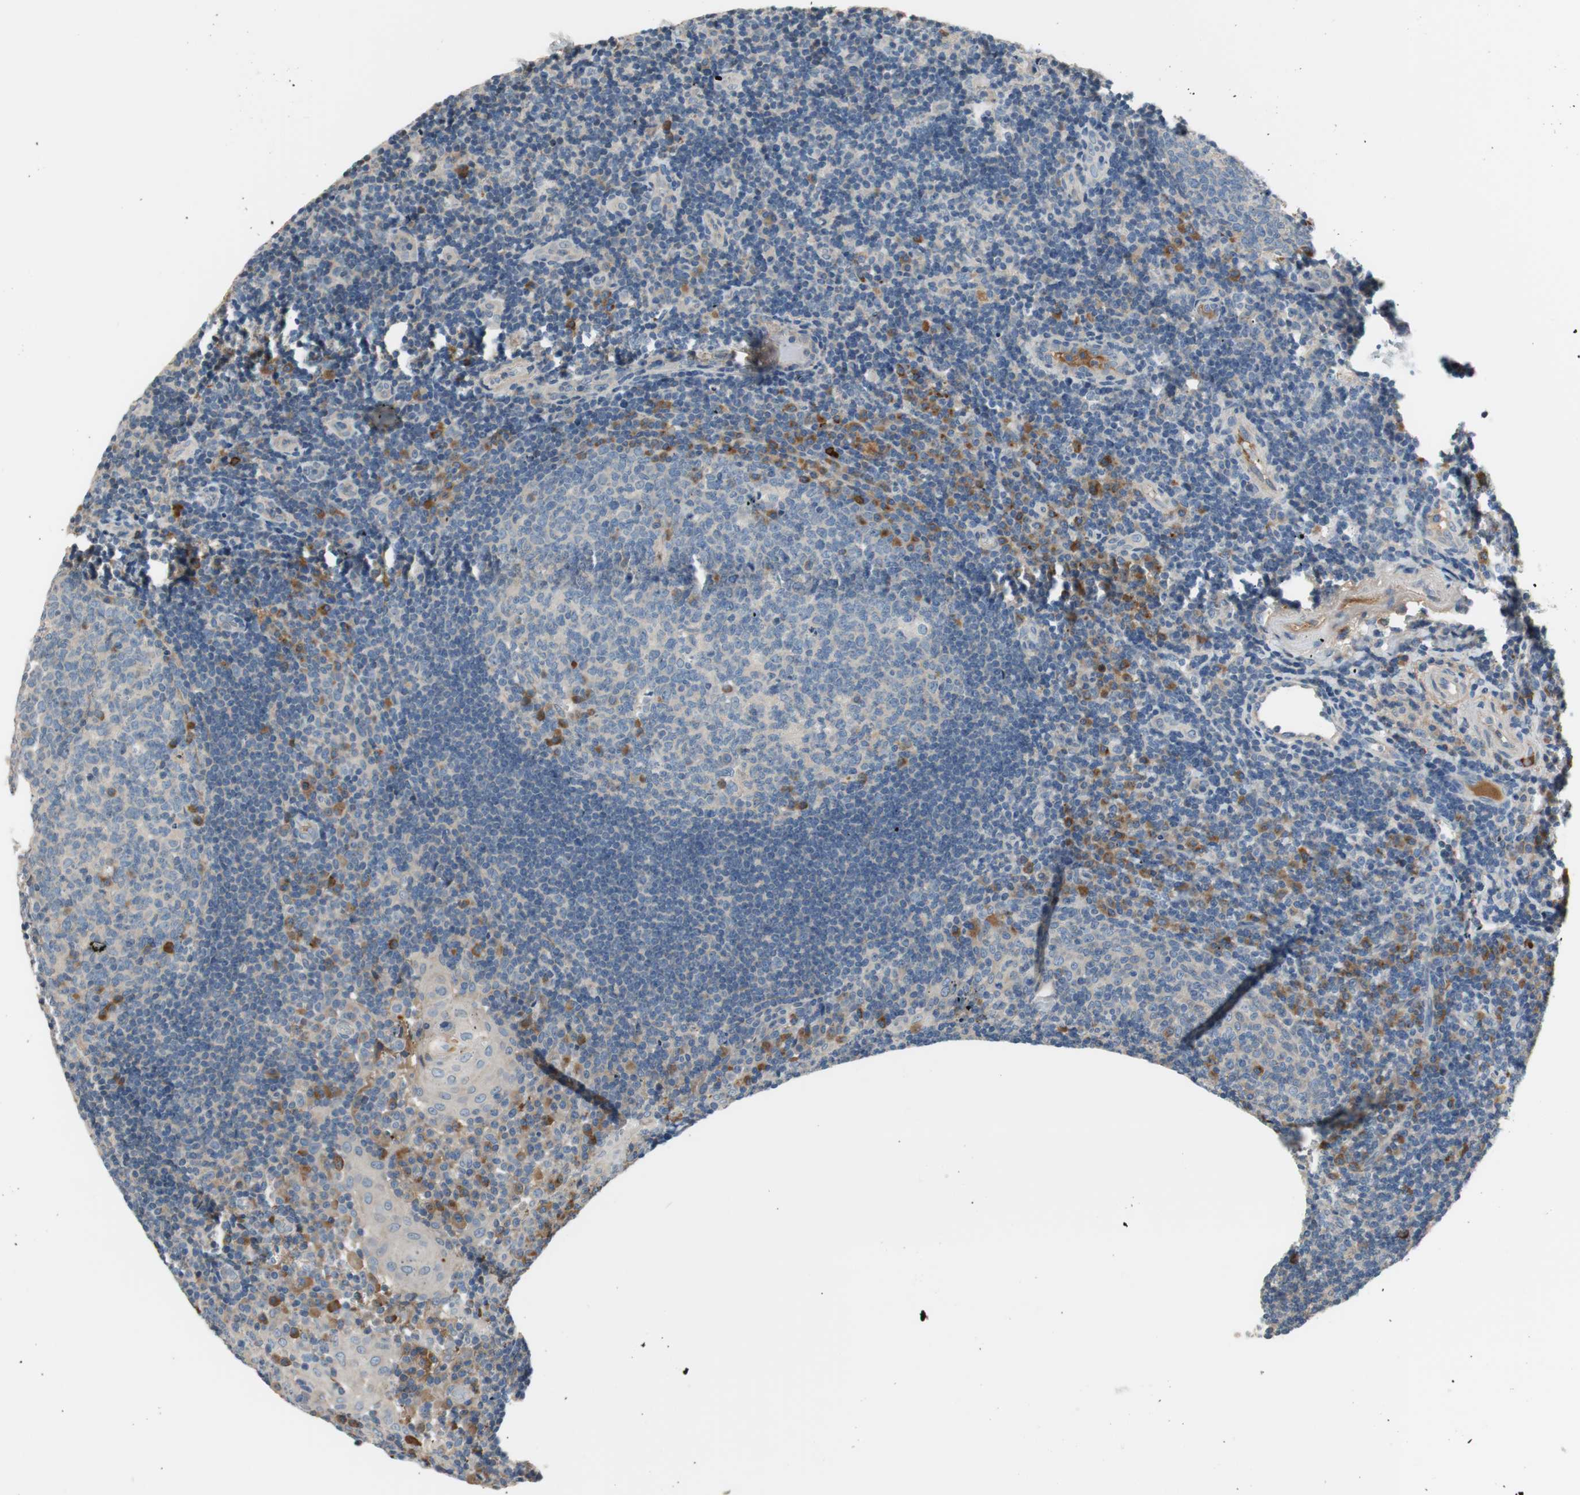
{"staining": {"intensity": "negative", "quantity": "none", "location": "none"}, "tissue": "tonsil", "cell_type": "Germinal center cells", "image_type": "normal", "snomed": [{"axis": "morphology", "description": "Normal tissue, NOS"}, {"axis": "topography", "description": "Tonsil"}], "caption": "Benign tonsil was stained to show a protein in brown. There is no significant positivity in germinal center cells.", "gene": "C4A", "patient": {"sex": "female", "age": 40}}